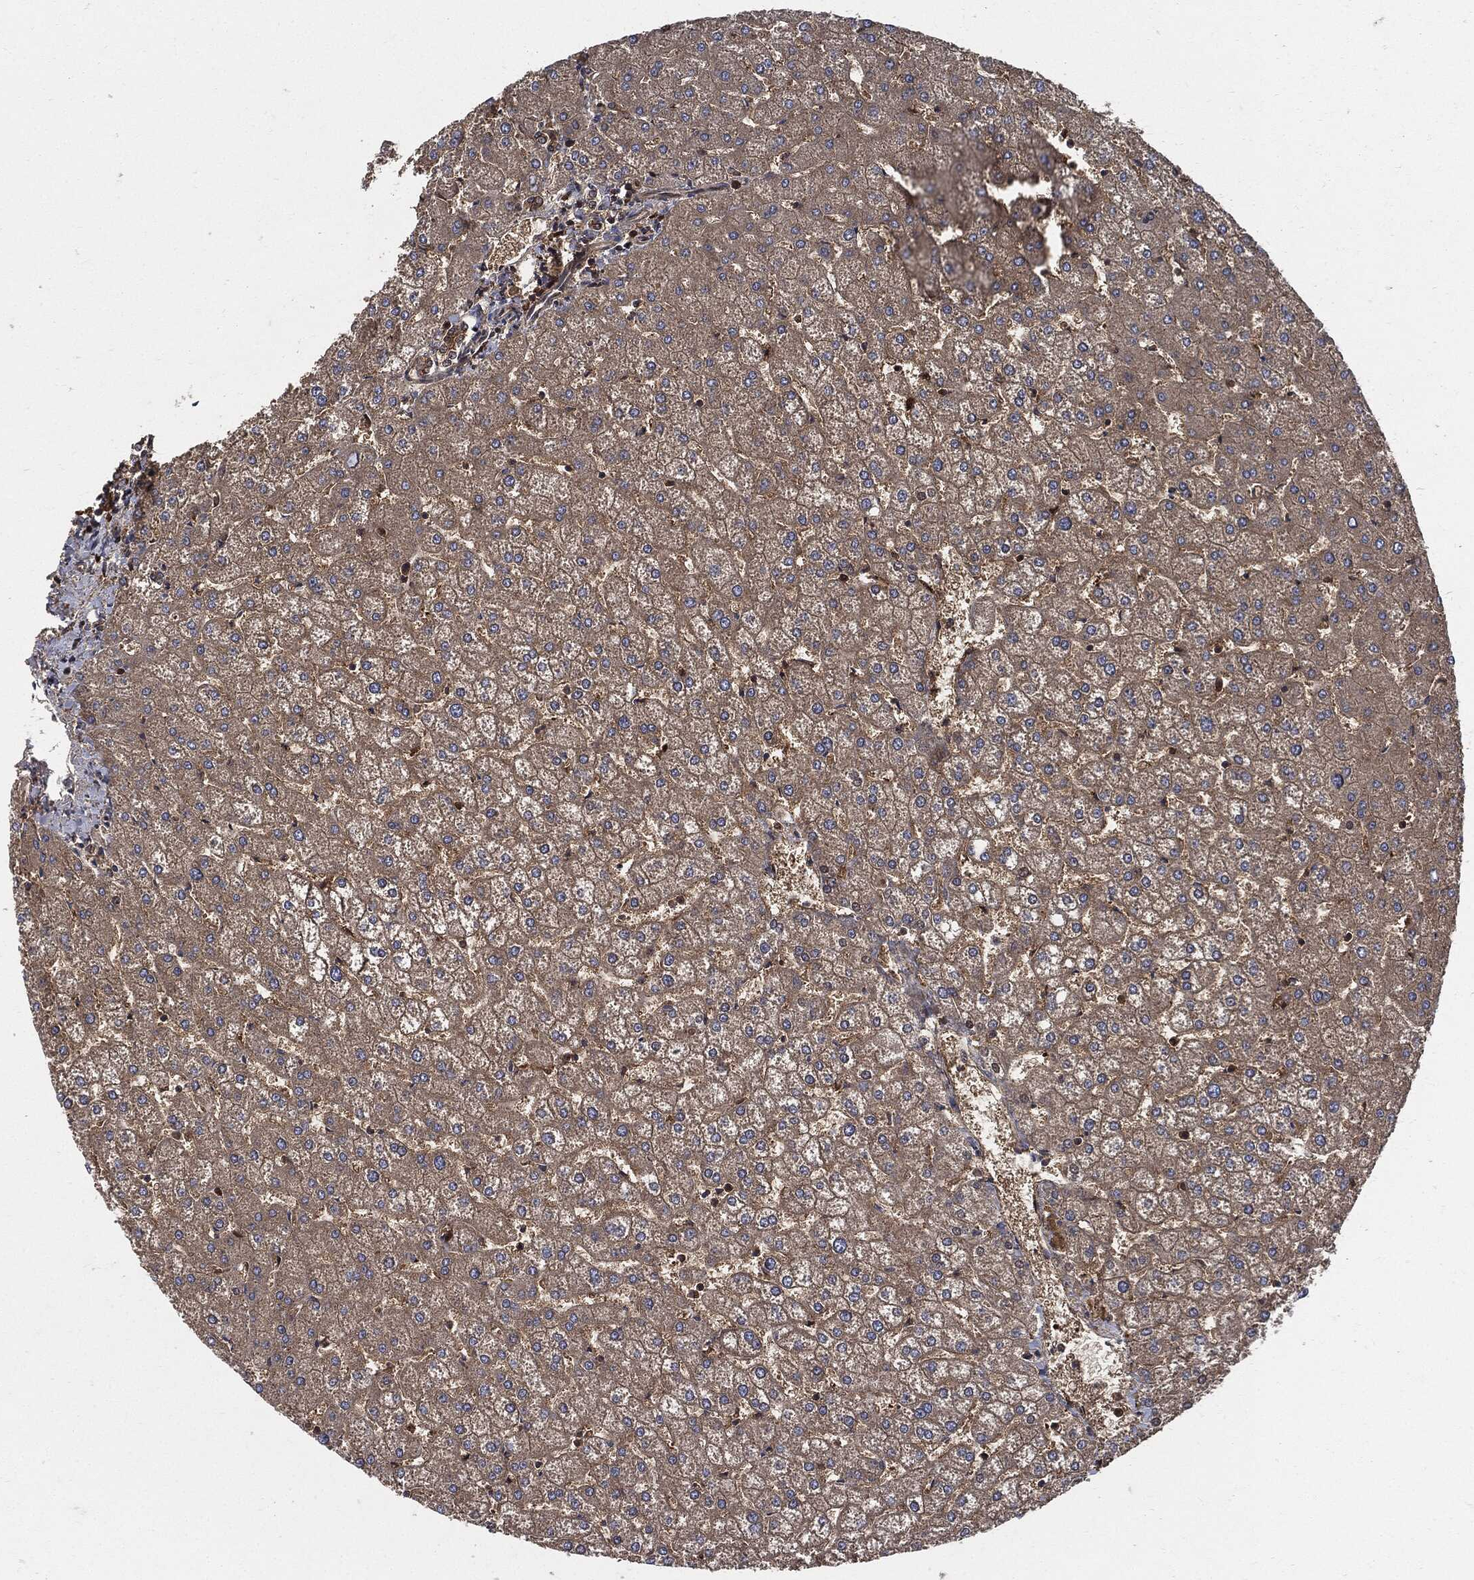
{"staining": {"intensity": "moderate", "quantity": ">75%", "location": "cytoplasmic/membranous"}, "tissue": "liver", "cell_type": "Cholangiocytes", "image_type": "normal", "snomed": [{"axis": "morphology", "description": "Normal tissue, NOS"}, {"axis": "topography", "description": "Liver"}], "caption": "Immunohistochemistry (IHC) histopathology image of normal liver stained for a protein (brown), which shows medium levels of moderate cytoplasmic/membranous positivity in approximately >75% of cholangiocytes.", "gene": "XPNPEP1", "patient": {"sex": "female", "age": 32}}